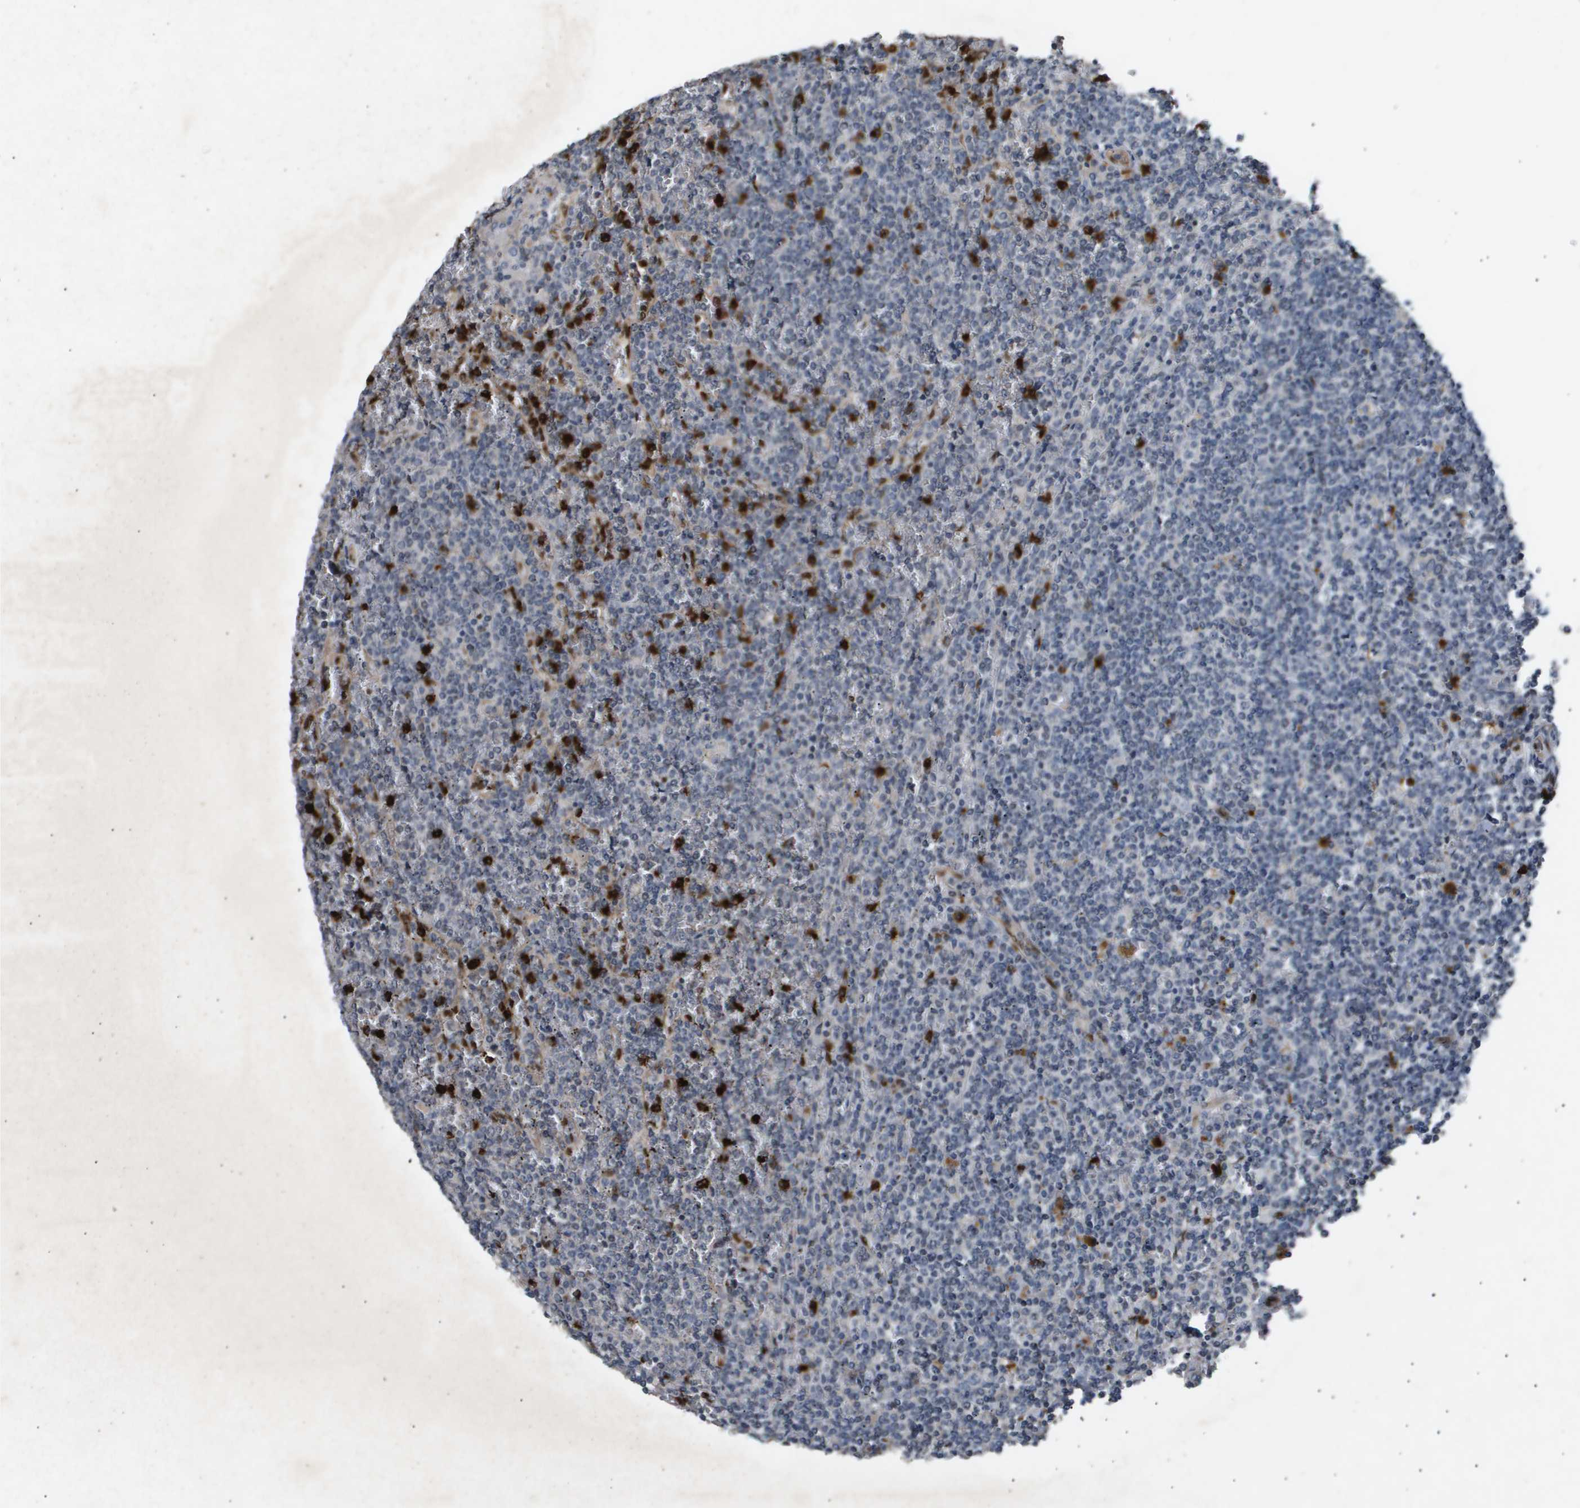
{"staining": {"intensity": "negative", "quantity": "none", "location": "none"}, "tissue": "lymphoma", "cell_type": "Tumor cells", "image_type": "cancer", "snomed": [{"axis": "morphology", "description": "Malignant lymphoma, non-Hodgkin's type, Low grade"}, {"axis": "topography", "description": "Spleen"}], "caption": "Immunohistochemistry of low-grade malignant lymphoma, non-Hodgkin's type displays no staining in tumor cells. (DAB IHC visualized using brightfield microscopy, high magnification).", "gene": "ERG", "patient": {"sex": "female", "age": 19}}